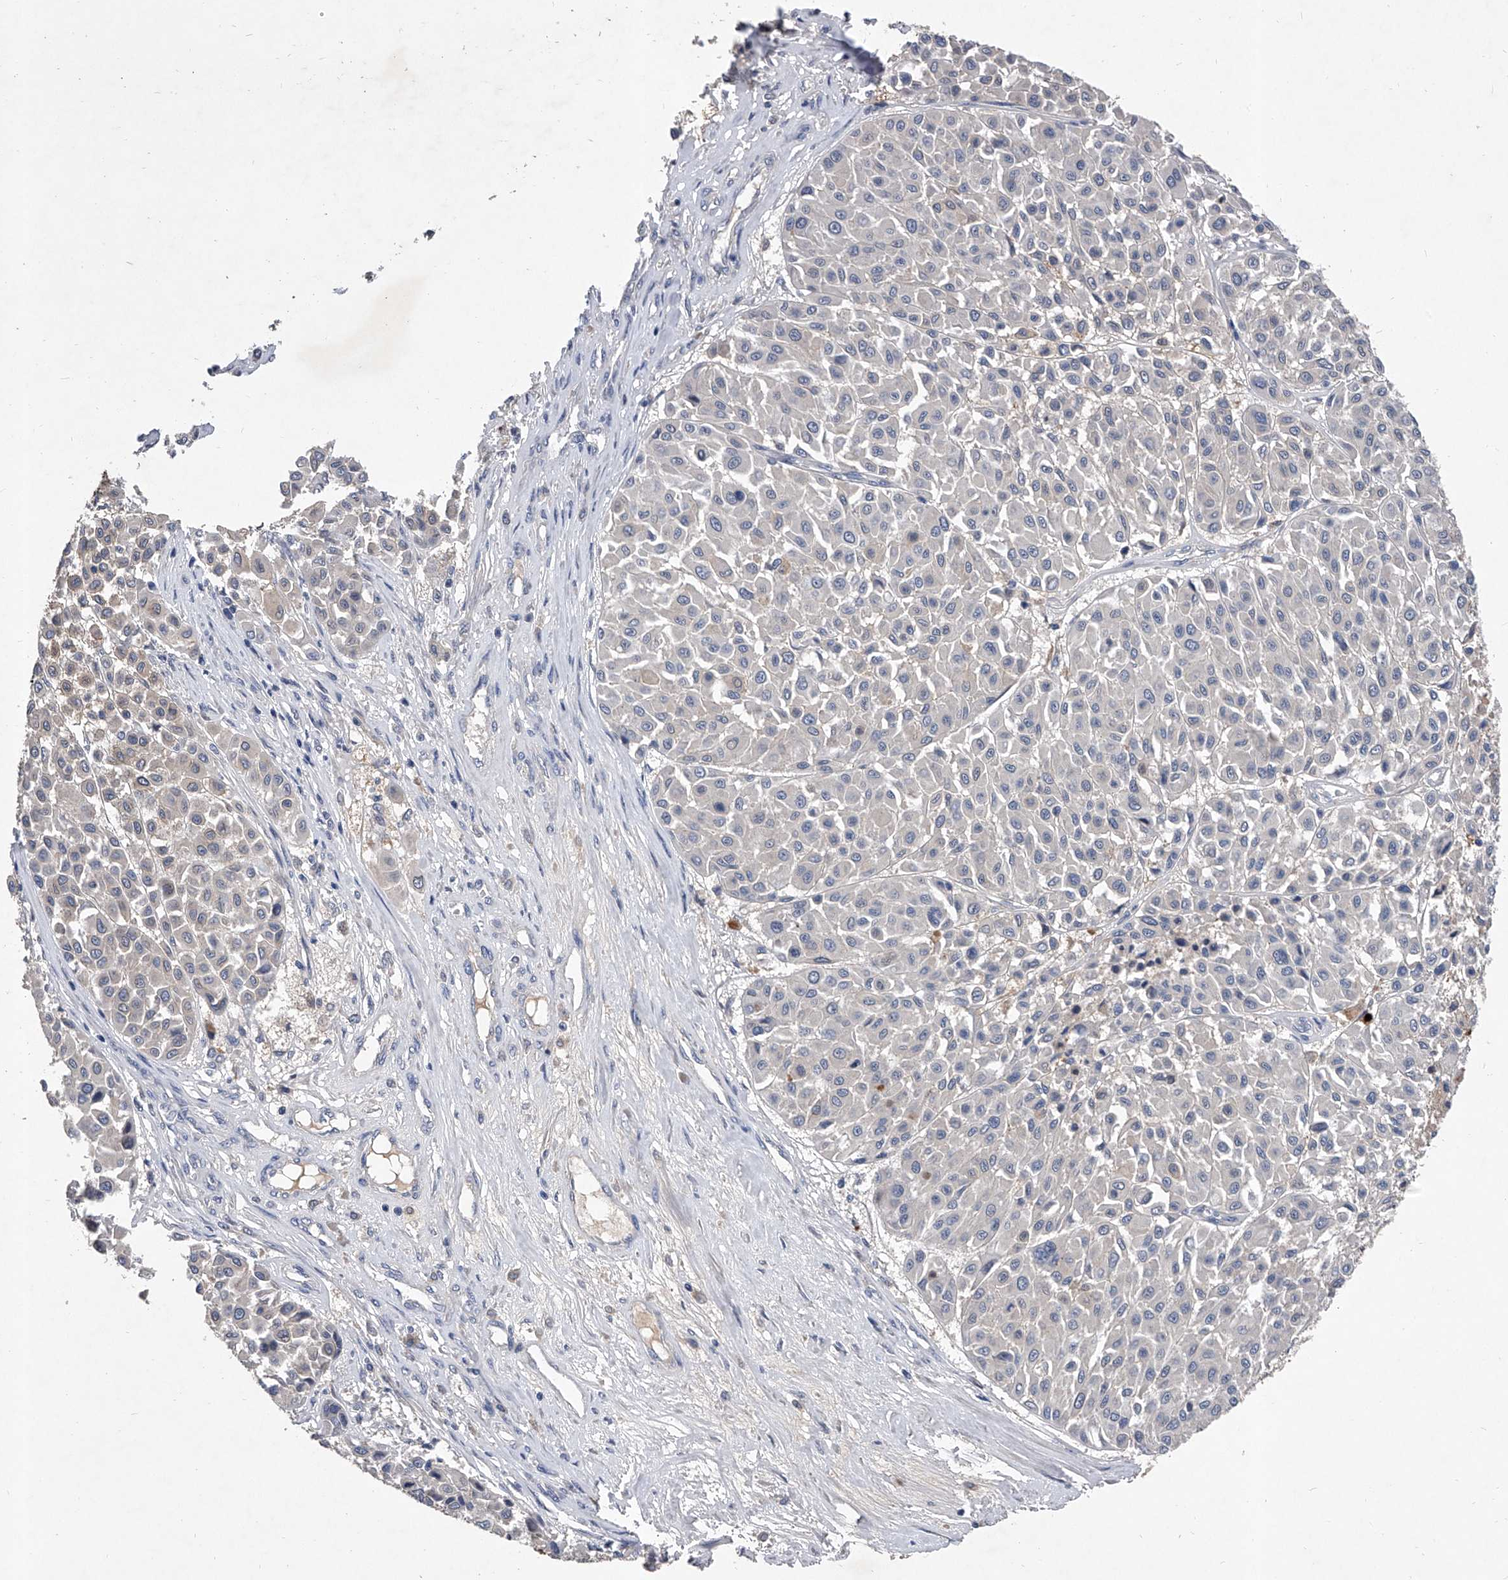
{"staining": {"intensity": "negative", "quantity": "none", "location": "none"}, "tissue": "melanoma", "cell_type": "Tumor cells", "image_type": "cancer", "snomed": [{"axis": "morphology", "description": "Malignant melanoma, Metastatic site"}, {"axis": "topography", "description": "Soft tissue"}], "caption": "DAB immunohistochemical staining of human melanoma reveals no significant expression in tumor cells.", "gene": "C5", "patient": {"sex": "male", "age": 41}}